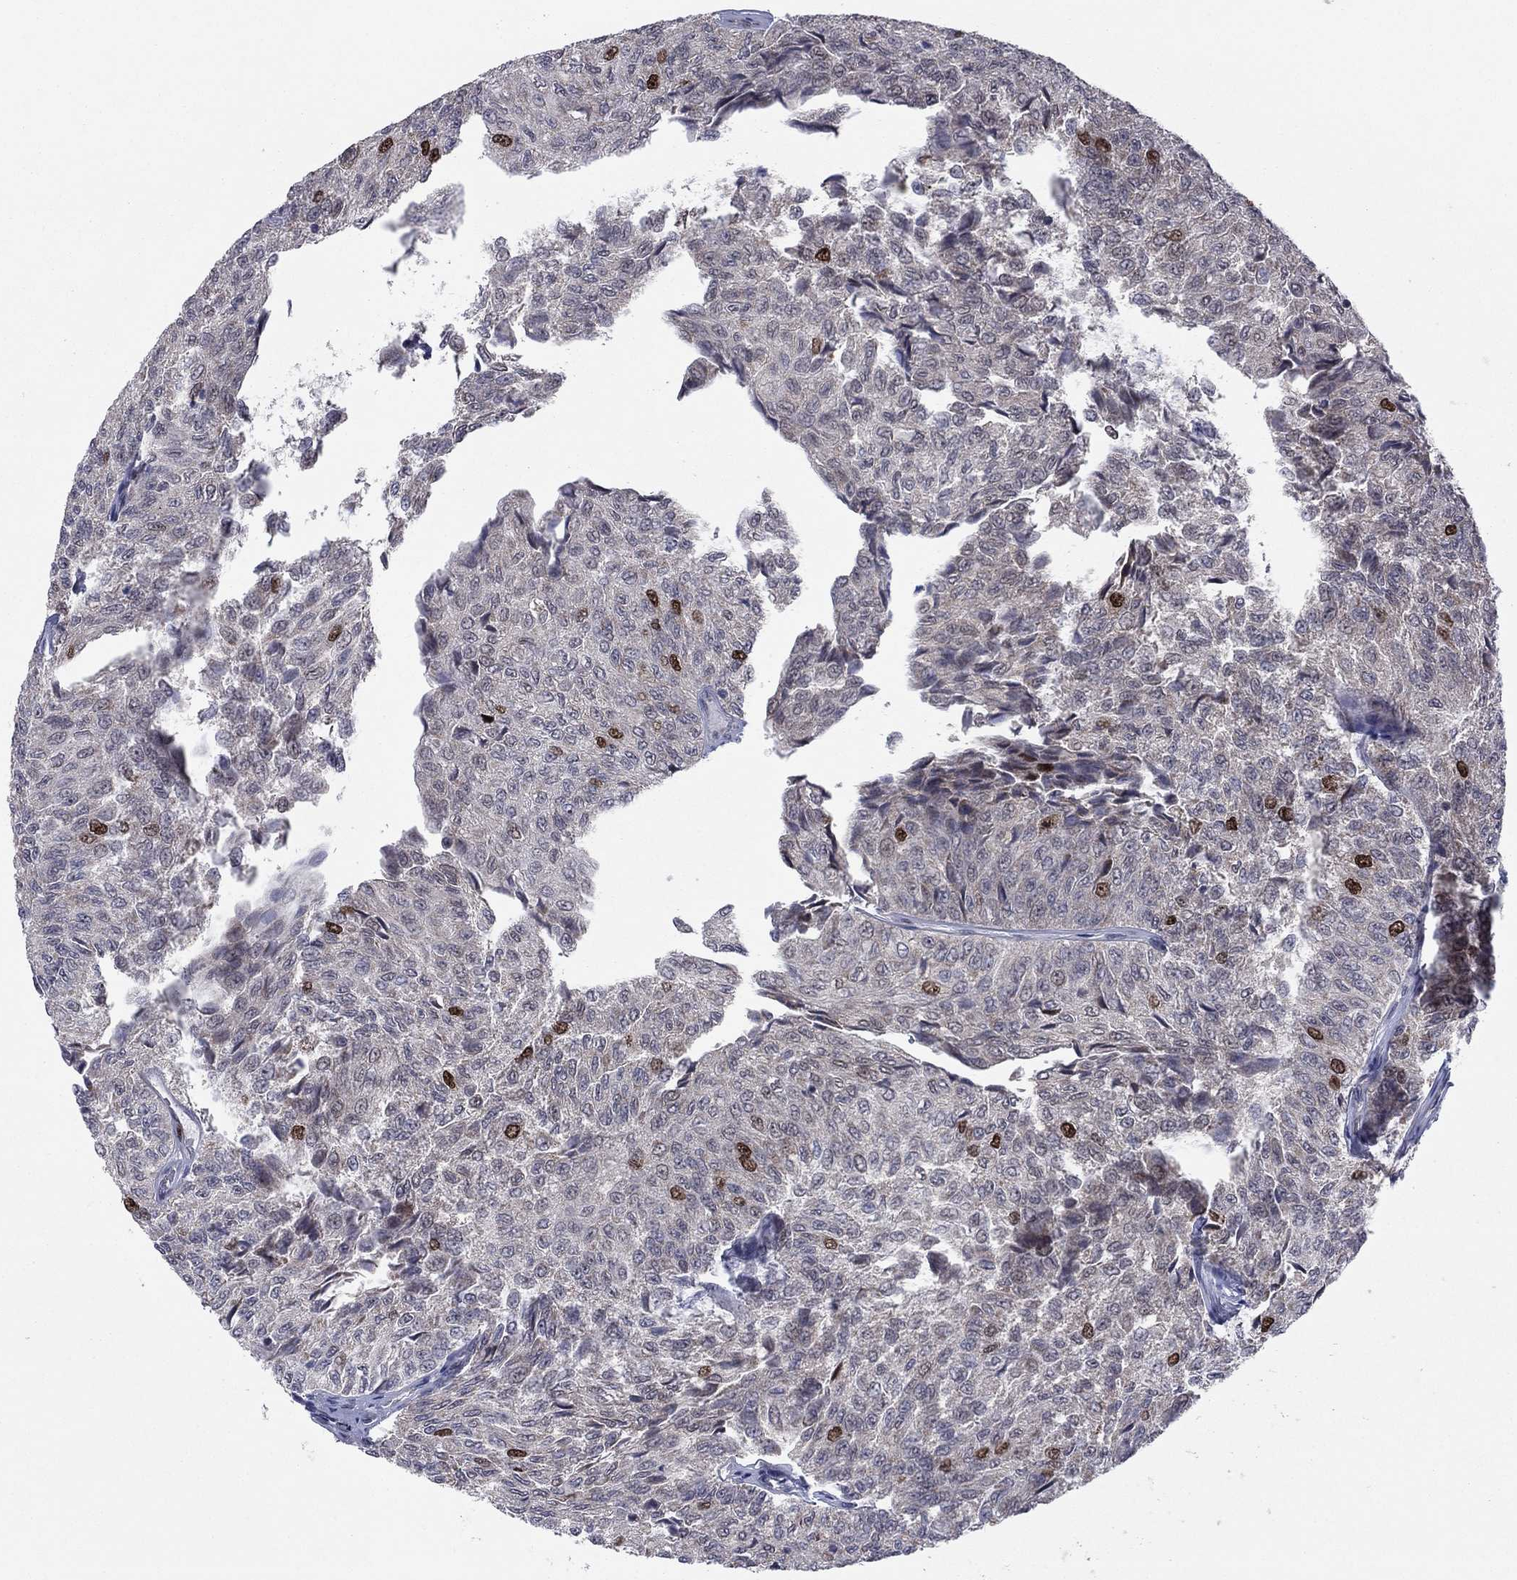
{"staining": {"intensity": "strong", "quantity": "<25%", "location": "nuclear"}, "tissue": "urothelial cancer", "cell_type": "Tumor cells", "image_type": "cancer", "snomed": [{"axis": "morphology", "description": "Urothelial carcinoma, Low grade"}, {"axis": "topography", "description": "Urinary bladder"}], "caption": "About <25% of tumor cells in human urothelial cancer show strong nuclear protein expression as visualized by brown immunohistochemical staining.", "gene": "CDCA5", "patient": {"sex": "male", "age": 78}}